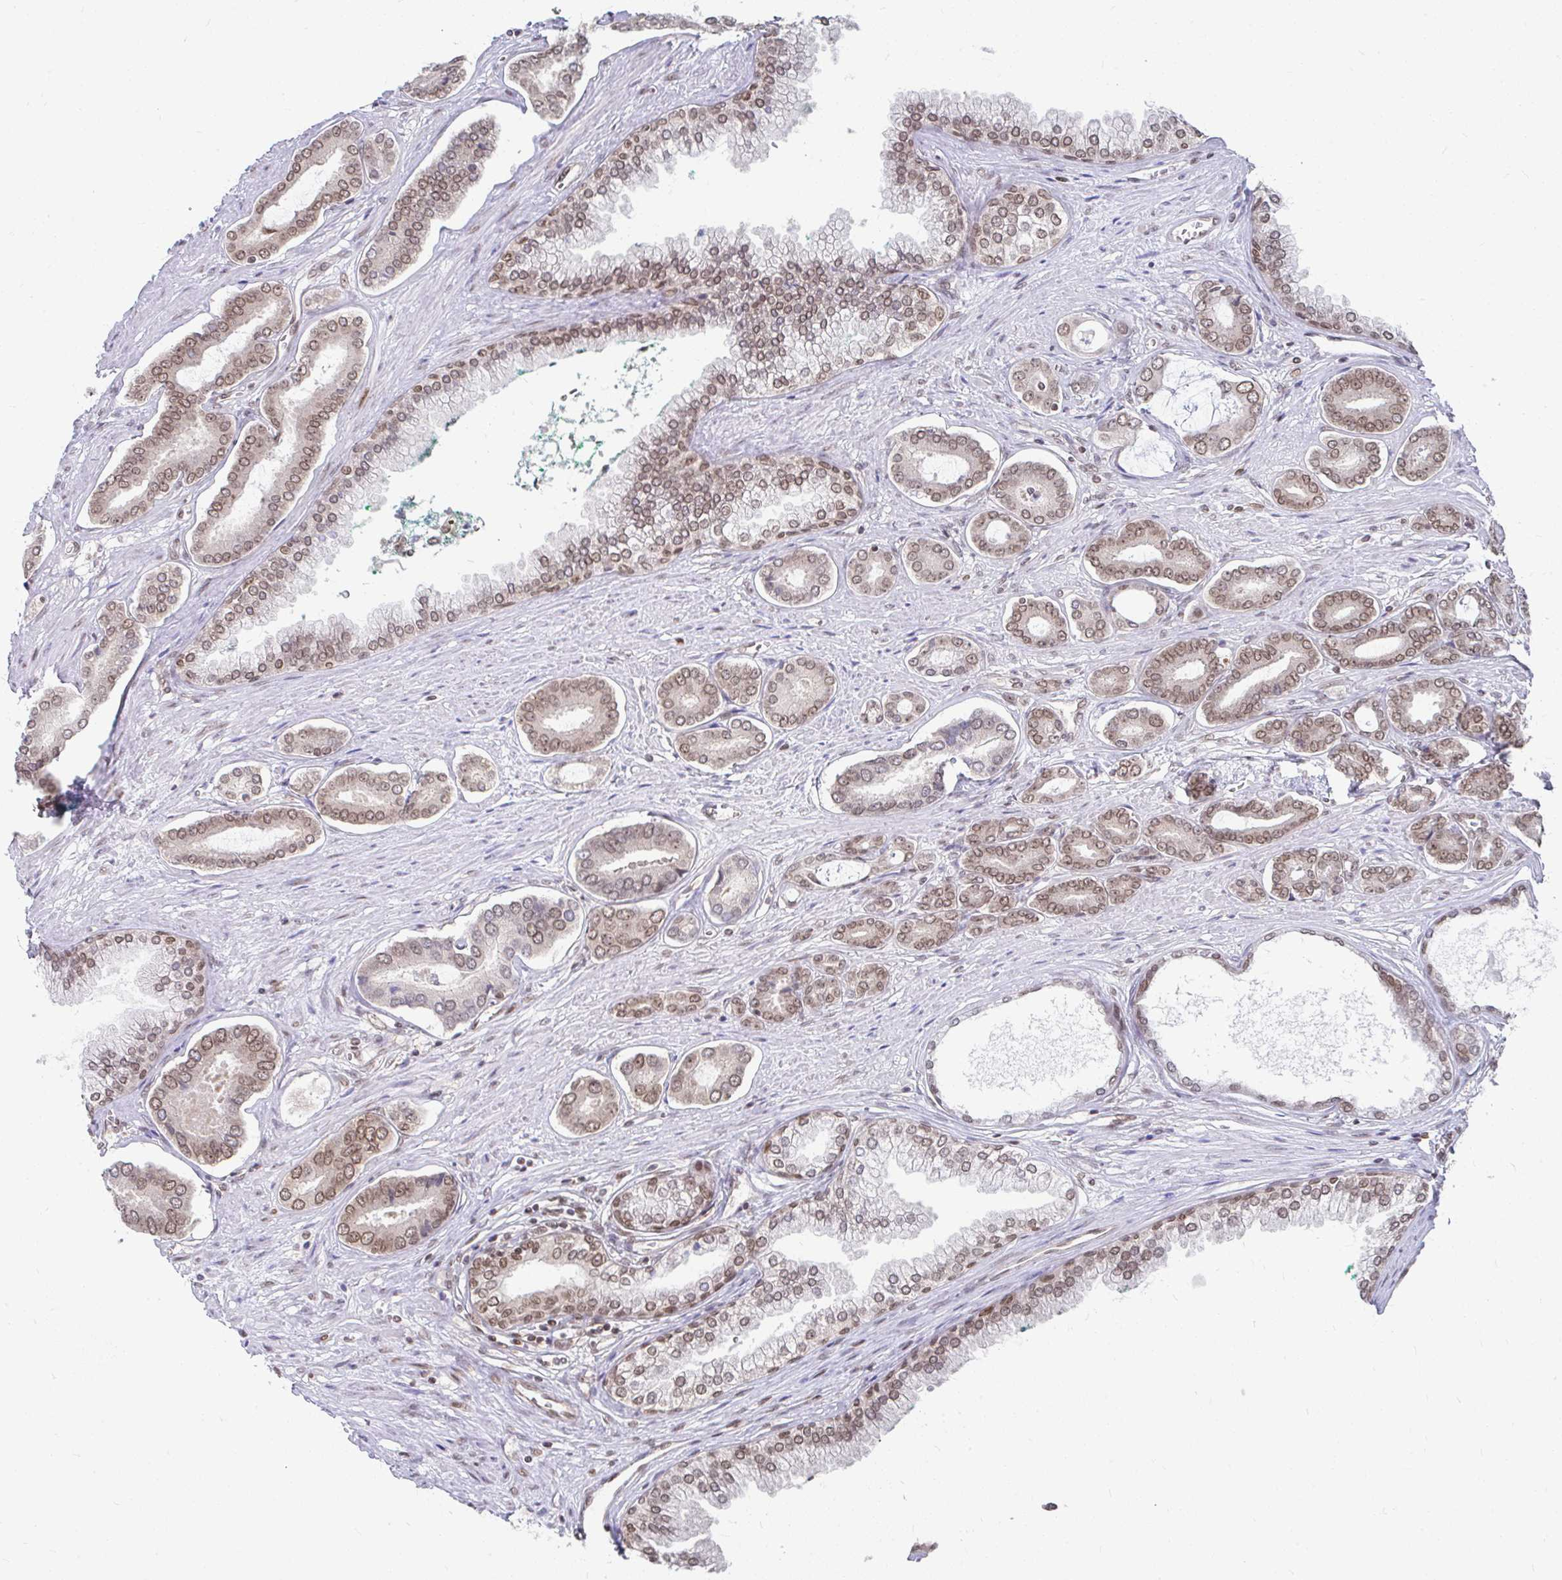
{"staining": {"intensity": "moderate", "quantity": ">75%", "location": "cytoplasmic/membranous,nuclear"}, "tissue": "prostate cancer", "cell_type": "Tumor cells", "image_type": "cancer", "snomed": [{"axis": "morphology", "description": "Adenocarcinoma, NOS"}, {"axis": "topography", "description": "Prostate and seminal vesicle, NOS"}], "caption": "A brown stain highlights moderate cytoplasmic/membranous and nuclear staining of a protein in prostate adenocarcinoma tumor cells. Immunohistochemistry (ihc) stains the protein in brown and the nuclei are stained blue.", "gene": "XPO1", "patient": {"sex": "male", "age": 76}}